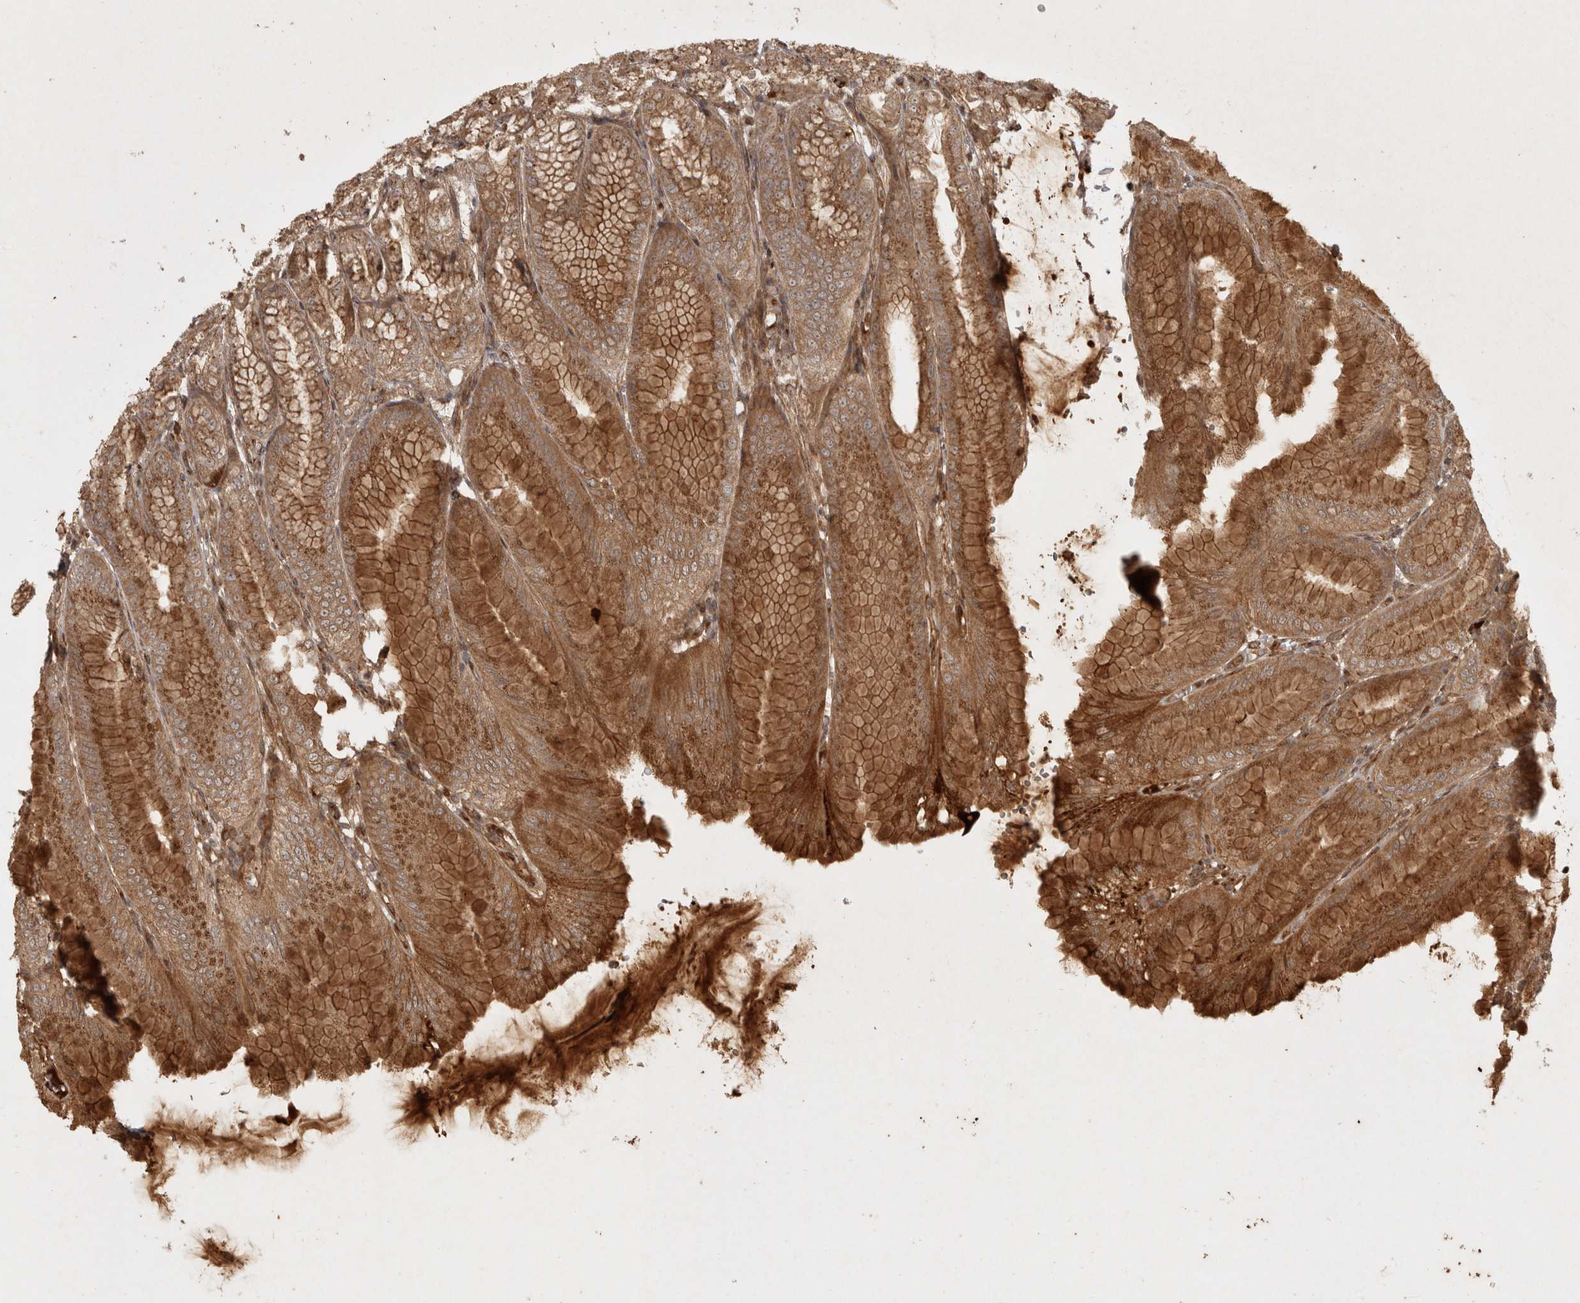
{"staining": {"intensity": "moderate", "quantity": ">75%", "location": "cytoplasmic/membranous"}, "tissue": "stomach", "cell_type": "Glandular cells", "image_type": "normal", "snomed": [{"axis": "morphology", "description": "Normal tissue, NOS"}, {"axis": "topography", "description": "Stomach, lower"}], "caption": "The histopathology image reveals staining of benign stomach, revealing moderate cytoplasmic/membranous protein positivity (brown color) within glandular cells. The staining was performed using DAB (3,3'-diaminobenzidine), with brown indicating positive protein expression. Nuclei are stained blue with hematoxylin.", "gene": "CAMSAP2", "patient": {"sex": "male", "age": 71}}